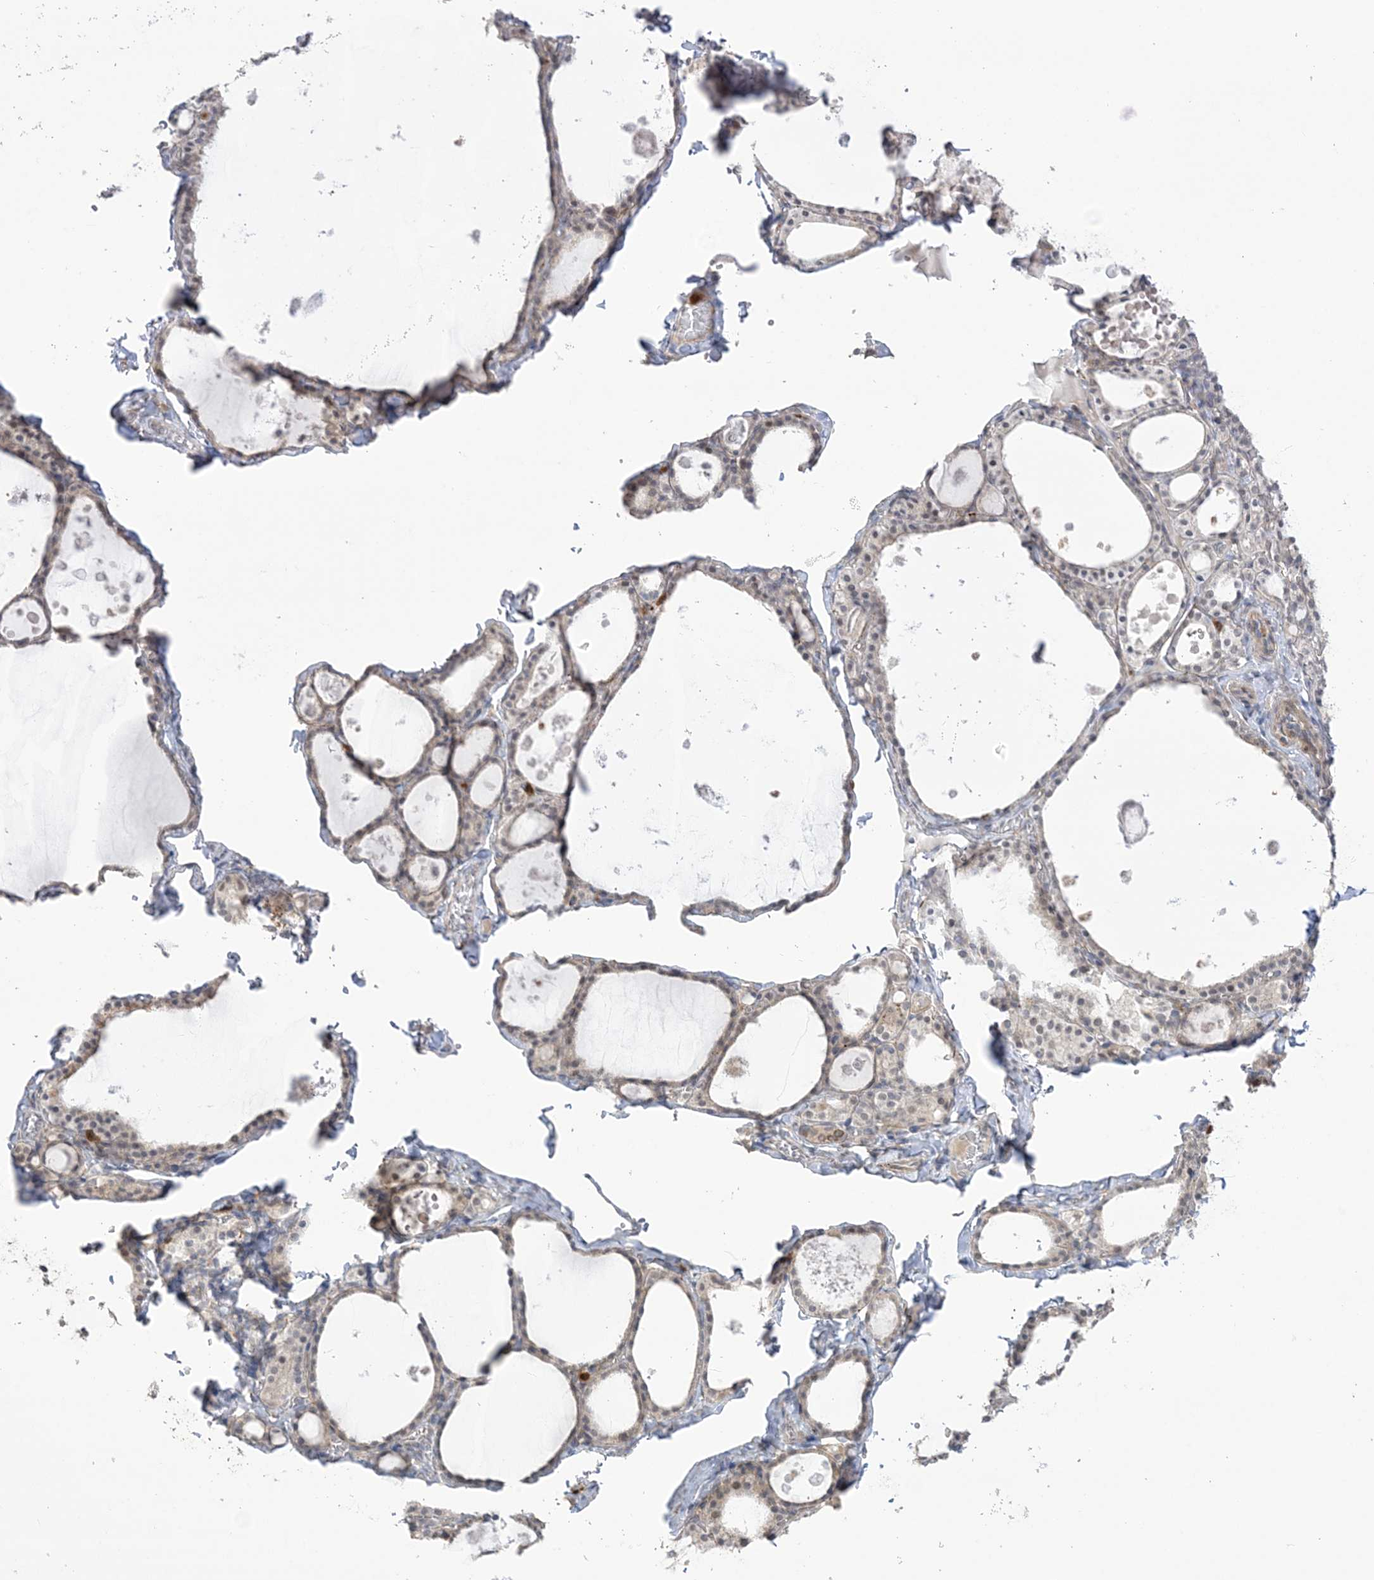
{"staining": {"intensity": "weak", "quantity": "<25%", "location": "cytoplasmic/membranous"}, "tissue": "thyroid gland", "cell_type": "Glandular cells", "image_type": "normal", "snomed": [{"axis": "morphology", "description": "Normal tissue, NOS"}, {"axis": "topography", "description": "Thyroid gland"}], "caption": "DAB immunohistochemical staining of benign human thyroid gland reveals no significant positivity in glandular cells.", "gene": "NAF1", "patient": {"sex": "male", "age": 56}}